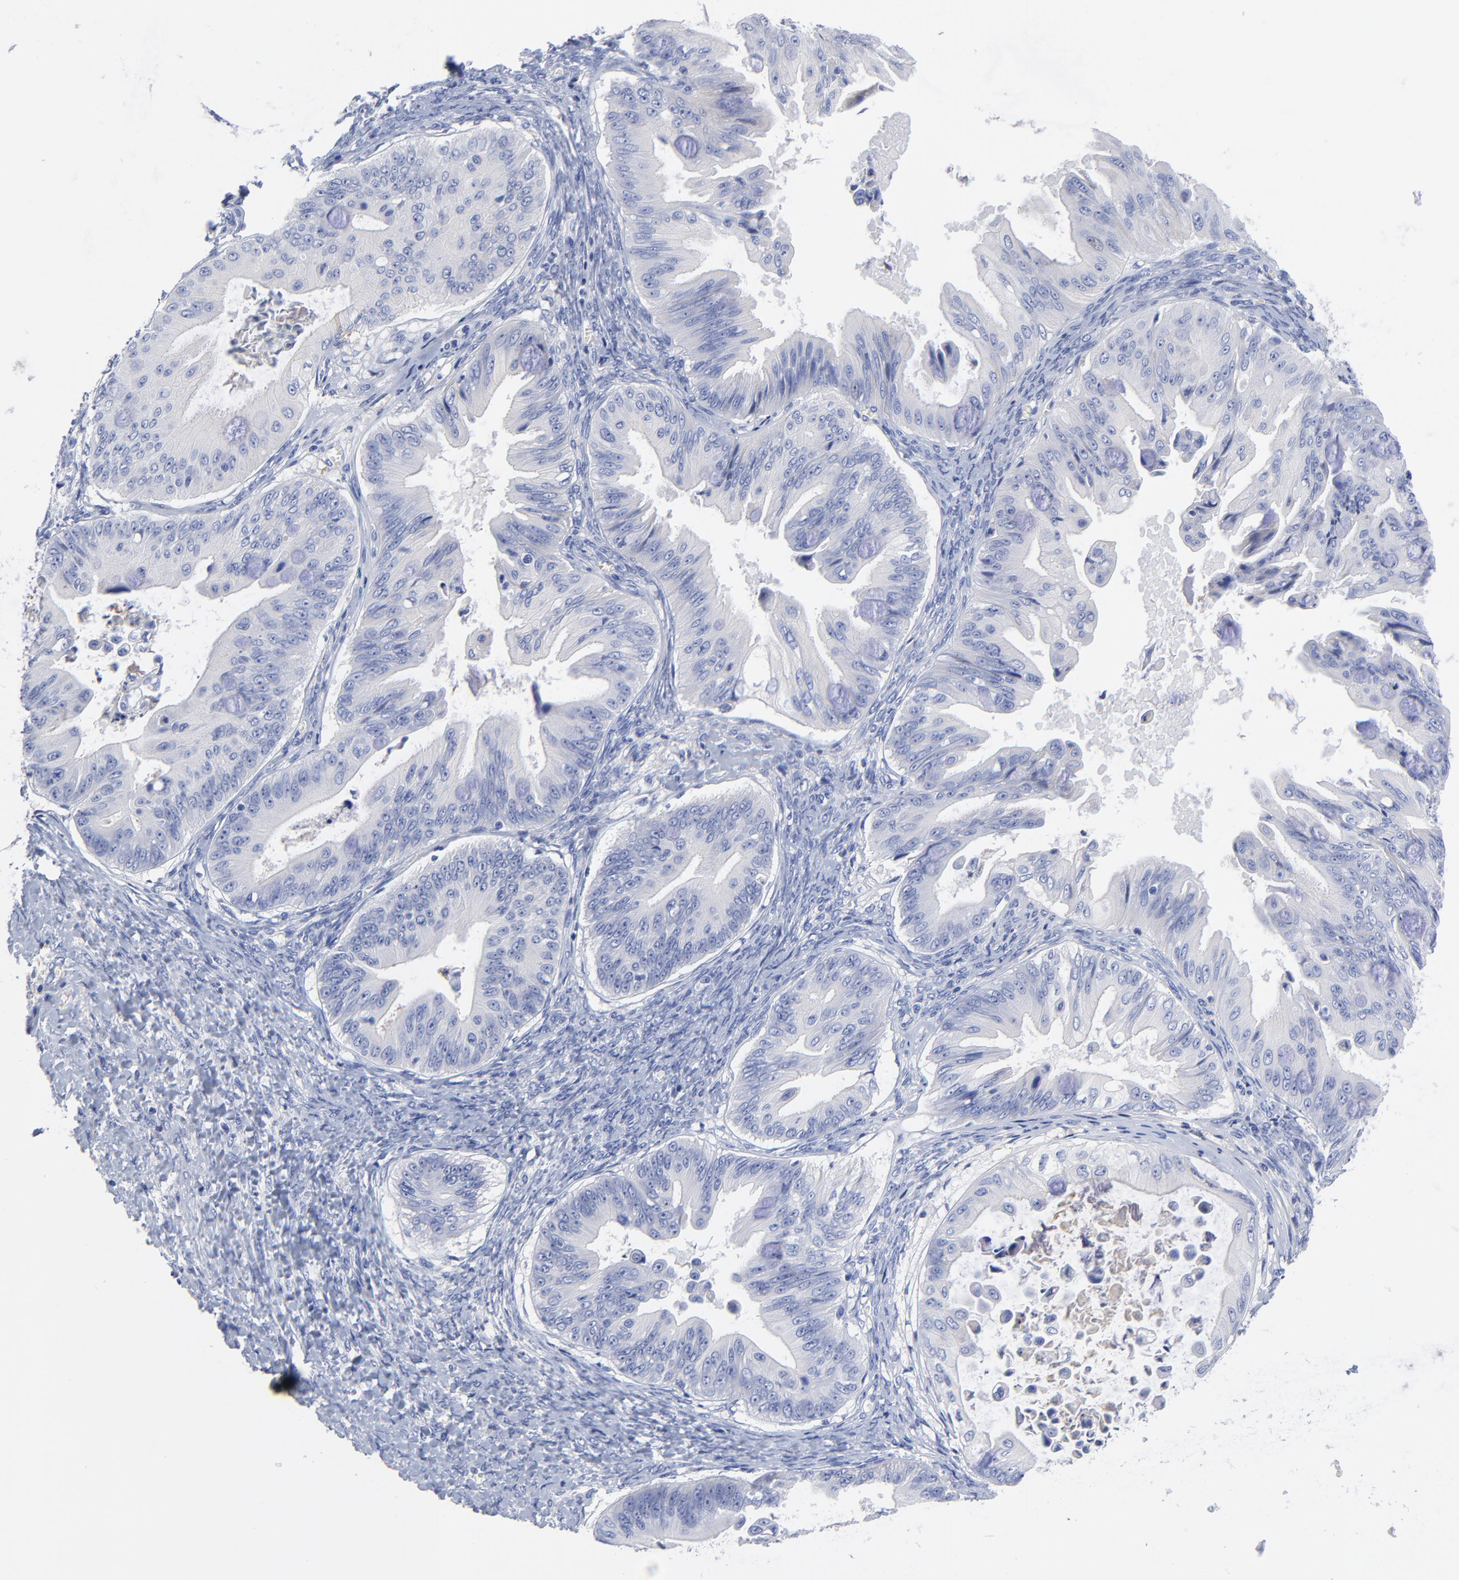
{"staining": {"intensity": "negative", "quantity": "none", "location": "none"}, "tissue": "ovarian cancer", "cell_type": "Tumor cells", "image_type": "cancer", "snomed": [{"axis": "morphology", "description": "Cystadenocarcinoma, mucinous, NOS"}, {"axis": "topography", "description": "Ovary"}], "caption": "DAB immunohistochemical staining of human mucinous cystadenocarcinoma (ovarian) displays no significant expression in tumor cells.", "gene": "IGLV3-10", "patient": {"sex": "female", "age": 37}}